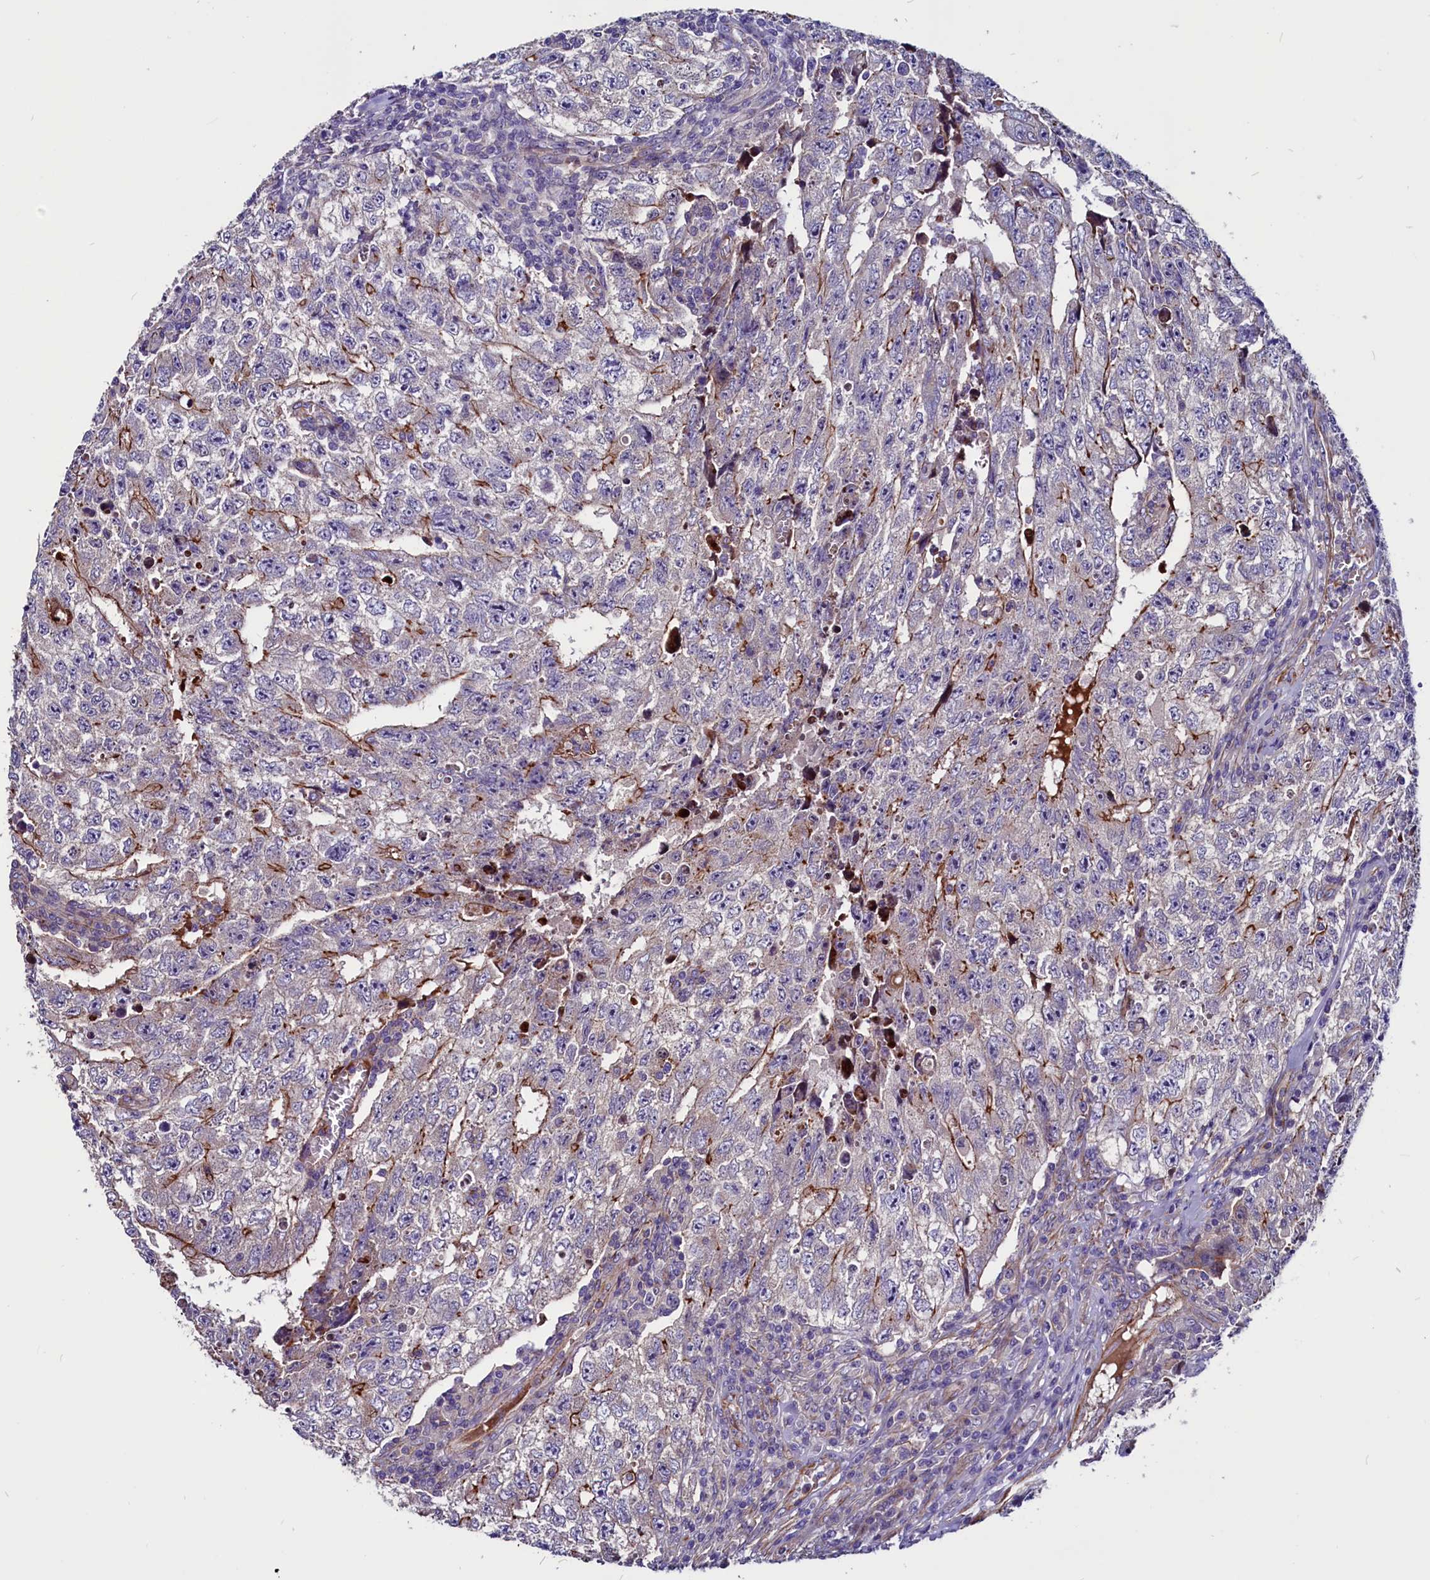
{"staining": {"intensity": "moderate", "quantity": "<25%", "location": "cytoplasmic/membranous"}, "tissue": "testis cancer", "cell_type": "Tumor cells", "image_type": "cancer", "snomed": [{"axis": "morphology", "description": "Carcinoma, Embryonal, NOS"}, {"axis": "topography", "description": "Testis"}], "caption": "Human embryonal carcinoma (testis) stained with a brown dye exhibits moderate cytoplasmic/membranous positive positivity in about <25% of tumor cells.", "gene": "ZNF749", "patient": {"sex": "male", "age": 17}}